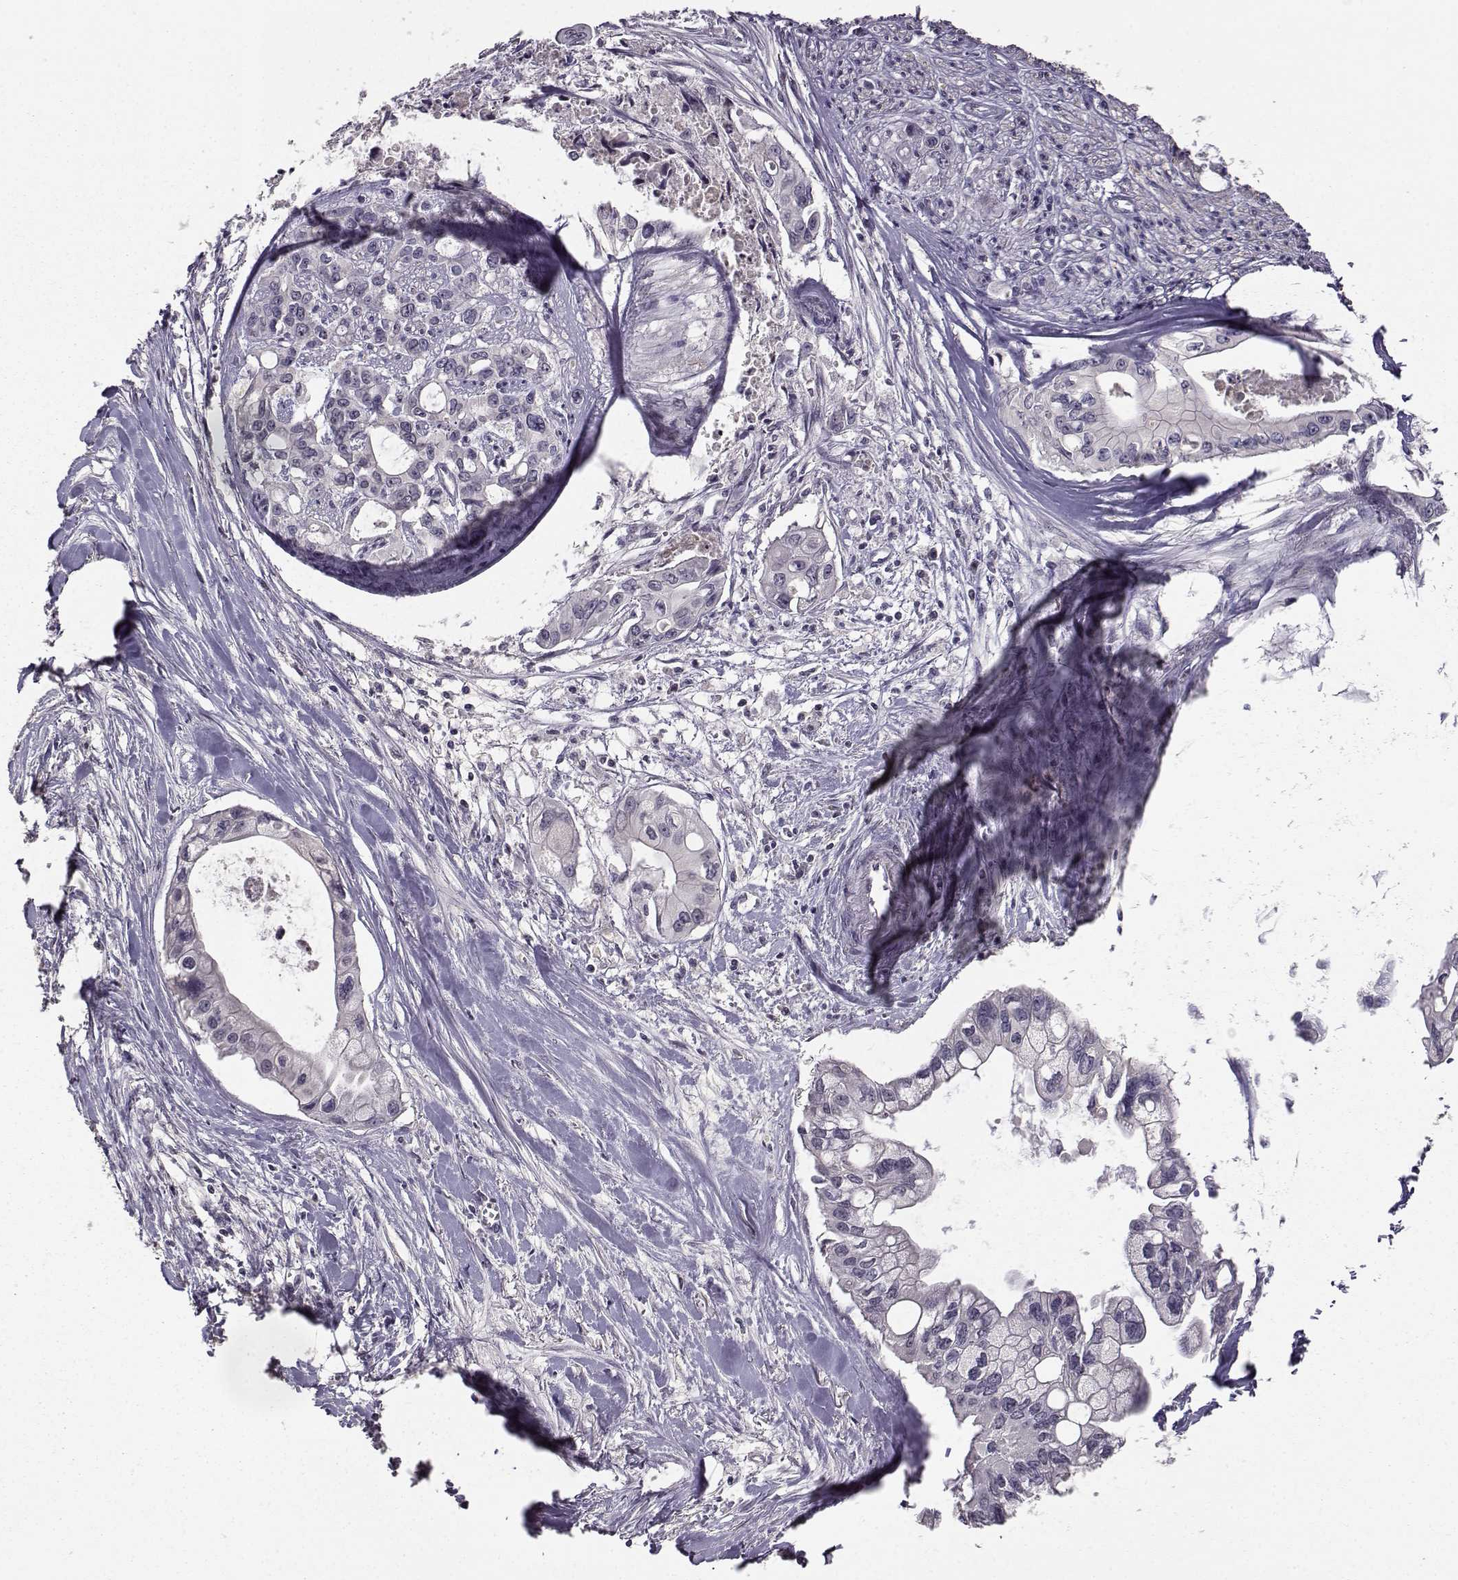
{"staining": {"intensity": "negative", "quantity": "none", "location": "none"}, "tissue": "pancreatic cancer", "cell_type": "Tumor cells", "image_type": "cancer", "snomed": [{"axis": "morphology", "description": "Adenocarcinoma, NOS"}, {"axis": "topography", "description": "Pancreas"}], "caption": "IHC photomicrograph of pancreatic adenocarcinoma stained for a protein (brown), which displays no positivity in tumor cells.", "gene": "RHOXF2", "patient": {"sex": "male", "age": 60}}